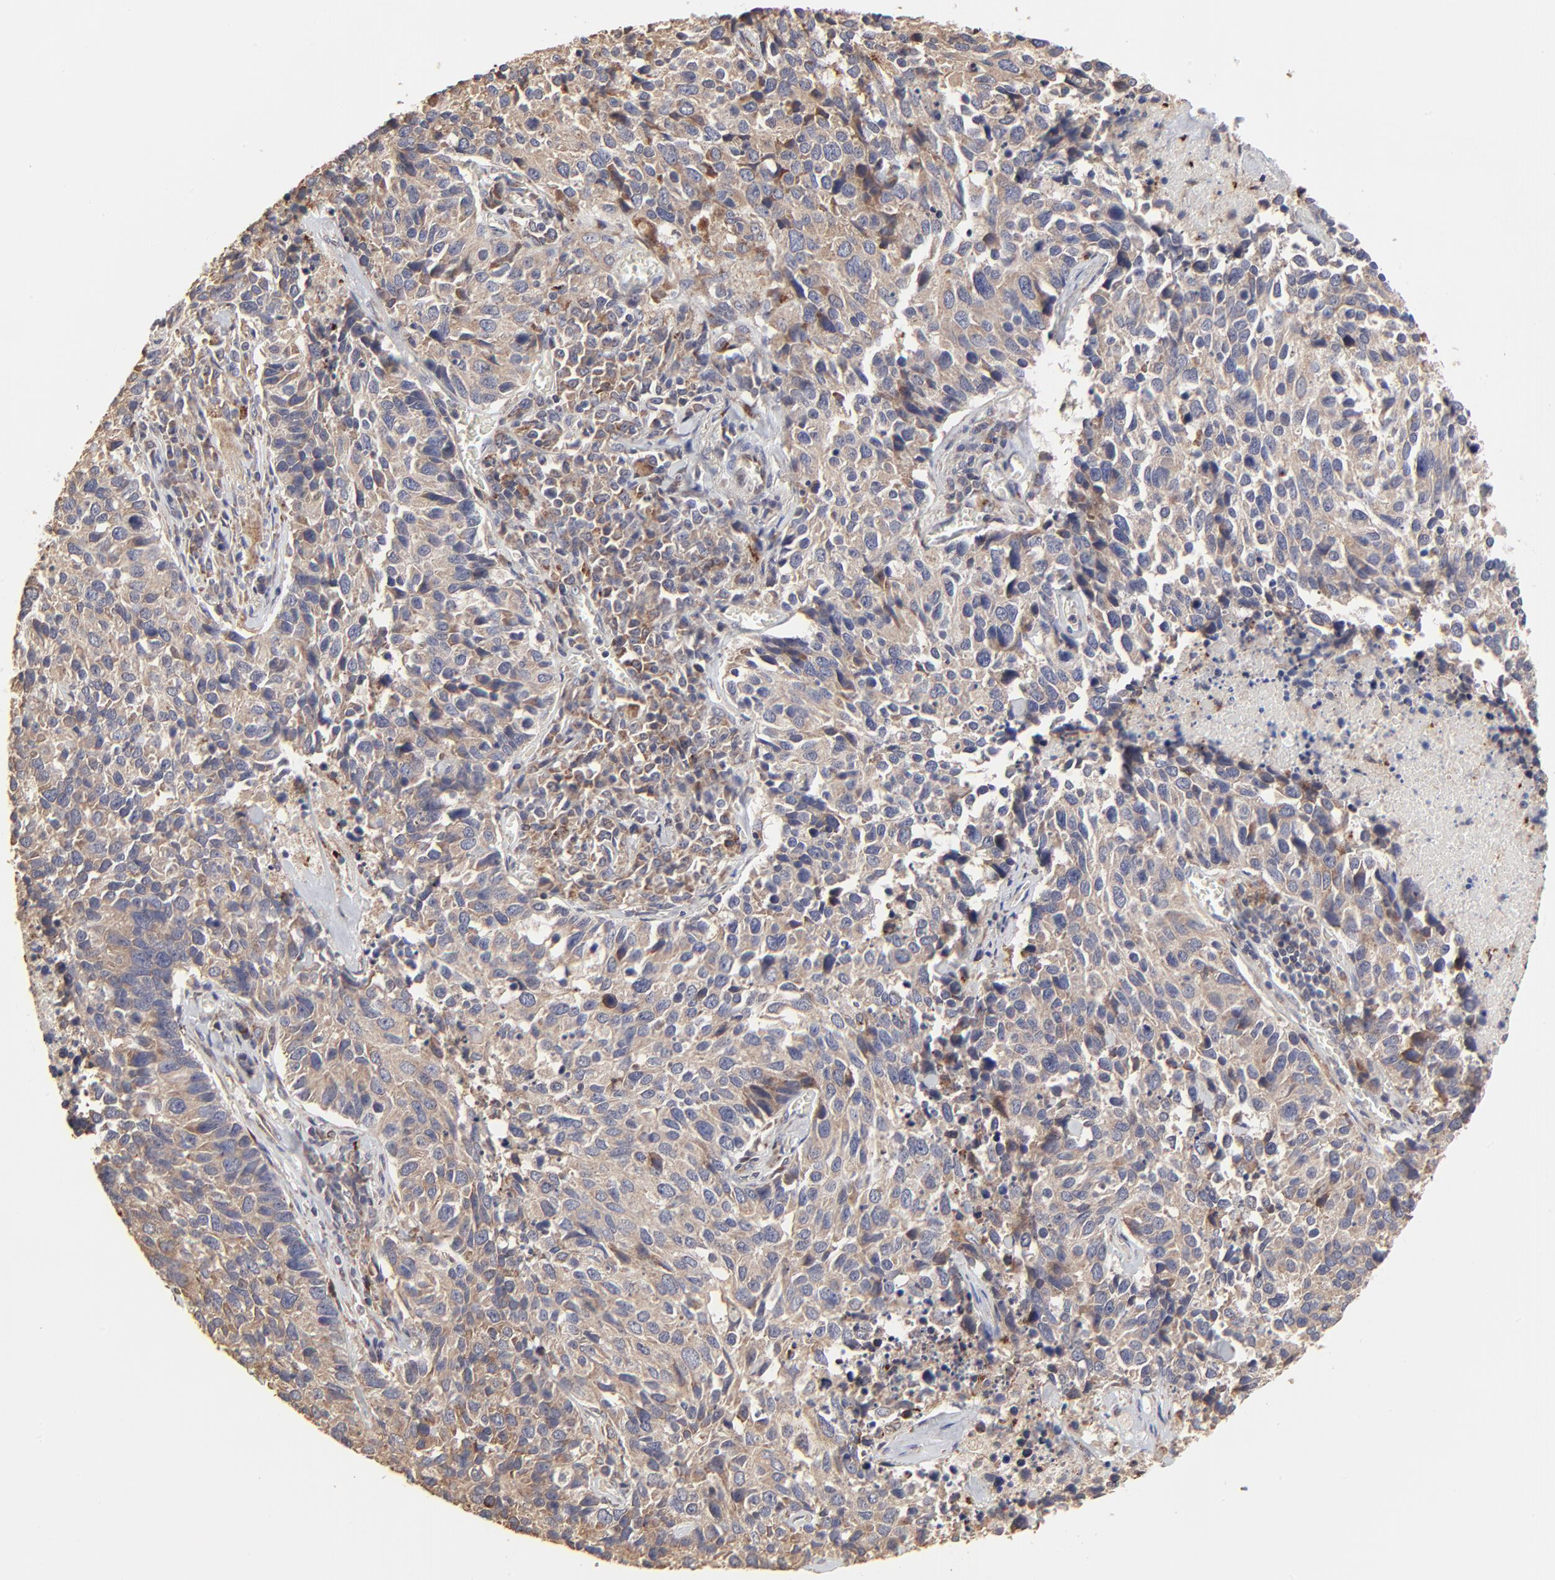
{"staining": {"intensity": "weak", "quantity": "25%-75%", "location": "cytoplasmic/membranous"}, "tissue": "lung cancer", "cell_type": "Tumor cells", "image_type": "cancer", "snomed": [{"axis": "morphology", "description": "Neoplasm, malignant, NOS"}, {"axis": "topography", "description": "Lung"}], "caption": "Protein analysis of lung cancer tissue displays weak cytoplasmic/membranous staining in about 25%-75% of tumor cells. Immunohistochemistry stains the protein of interest in brown and the nuclei are stained blue.", "gene": "ELP2", "patient": {"sex": "female", "age": 76}}